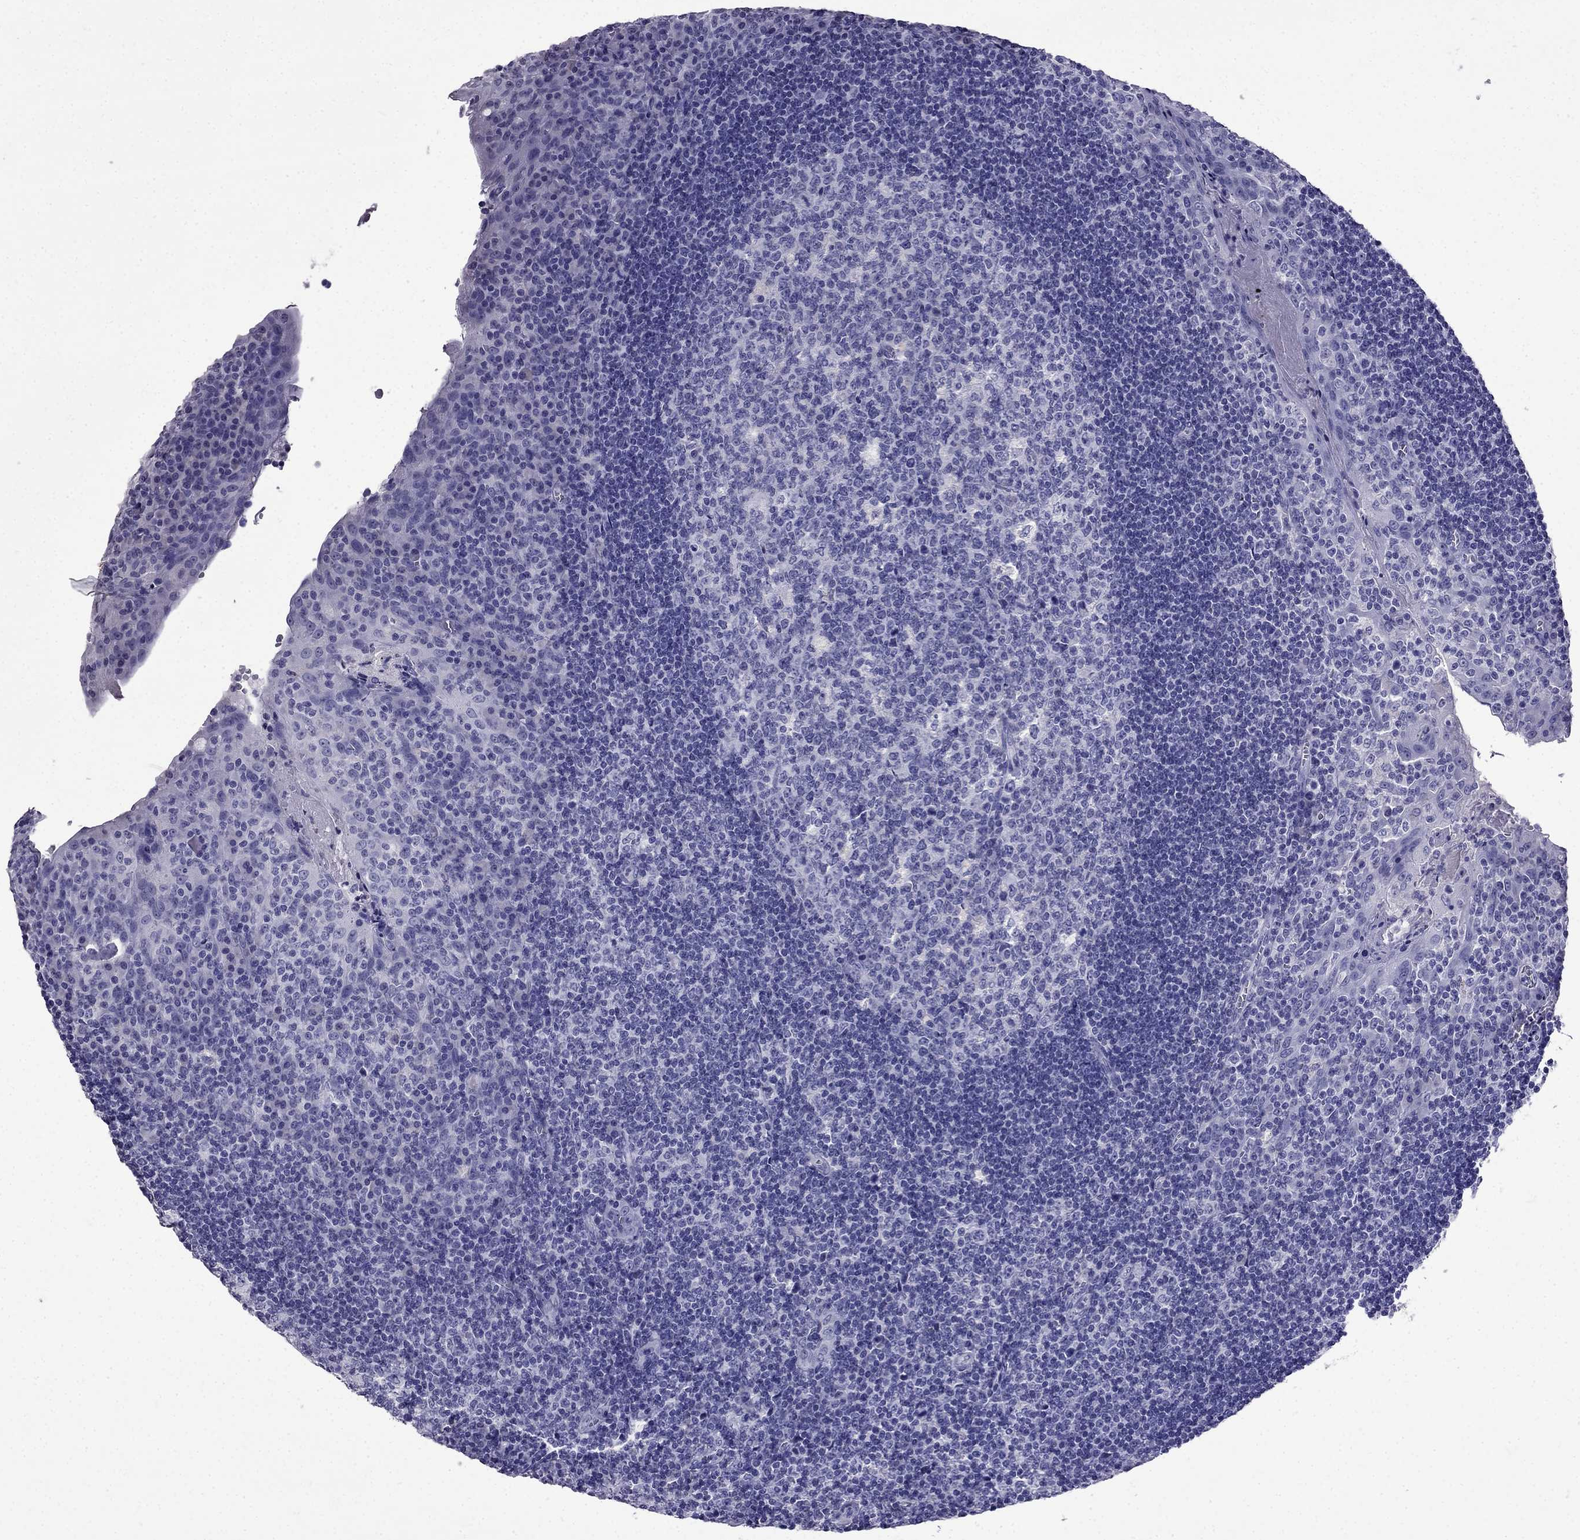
{"staining": {"intensity": "negative", "quantity": "none", "location": "none"}, "tissue": "tonsil", "cell_type": "Germinal center cells", "image_type": "normal", "snomed": [{"axis": "morphology", "description": "Normal tissue, NOS"}, {"axis": "topography", "description": "Tonsil"}], "caption": "Protein analysis of normal tonsil shows no significant staining in germinal center cells.", "gene": "DNAH17", "patient": {"sex": "male", "age": 17}}